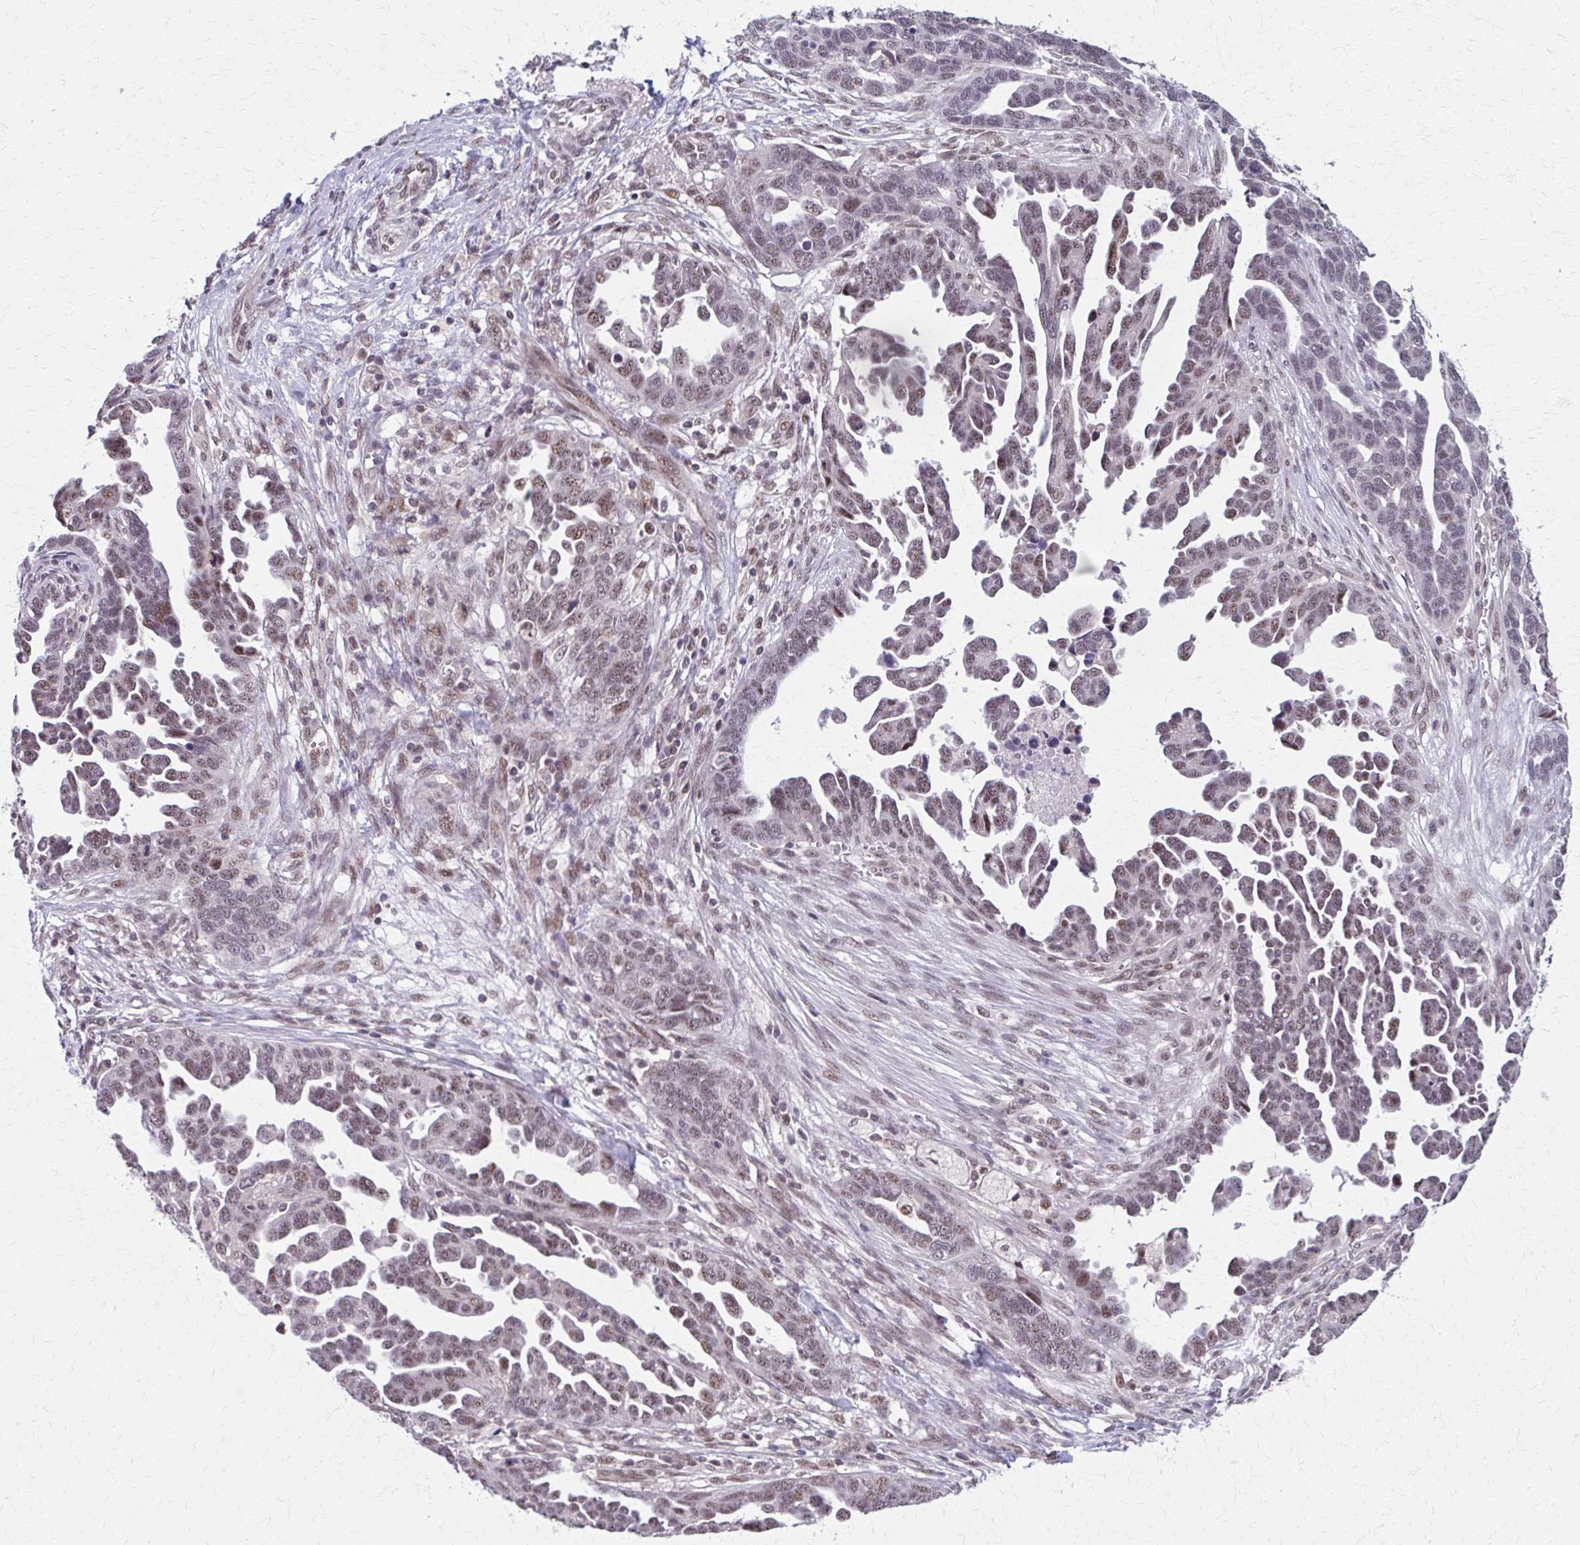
{"staining": {"intensity": "weak", "quantity": ">75%", "location": "nuclear"}, "tissue": "ovarian cancer", "cell_type": "Tumor cells", "image_type": "cancer", "snomed": [{"axis": "morphology", "description": "Cystadenocarcinoma, serous, NOS"}, {"axis": "topography", "description": "Ovary"}], "caption": "DAB immunohistochemical staining of ovarian serous cystadenocarcinoma shows weak nuclear protein positivity in about >75% of tumor cells.", "gene": "SETBP1", "patient": {"sex": "female", "age": 54}}